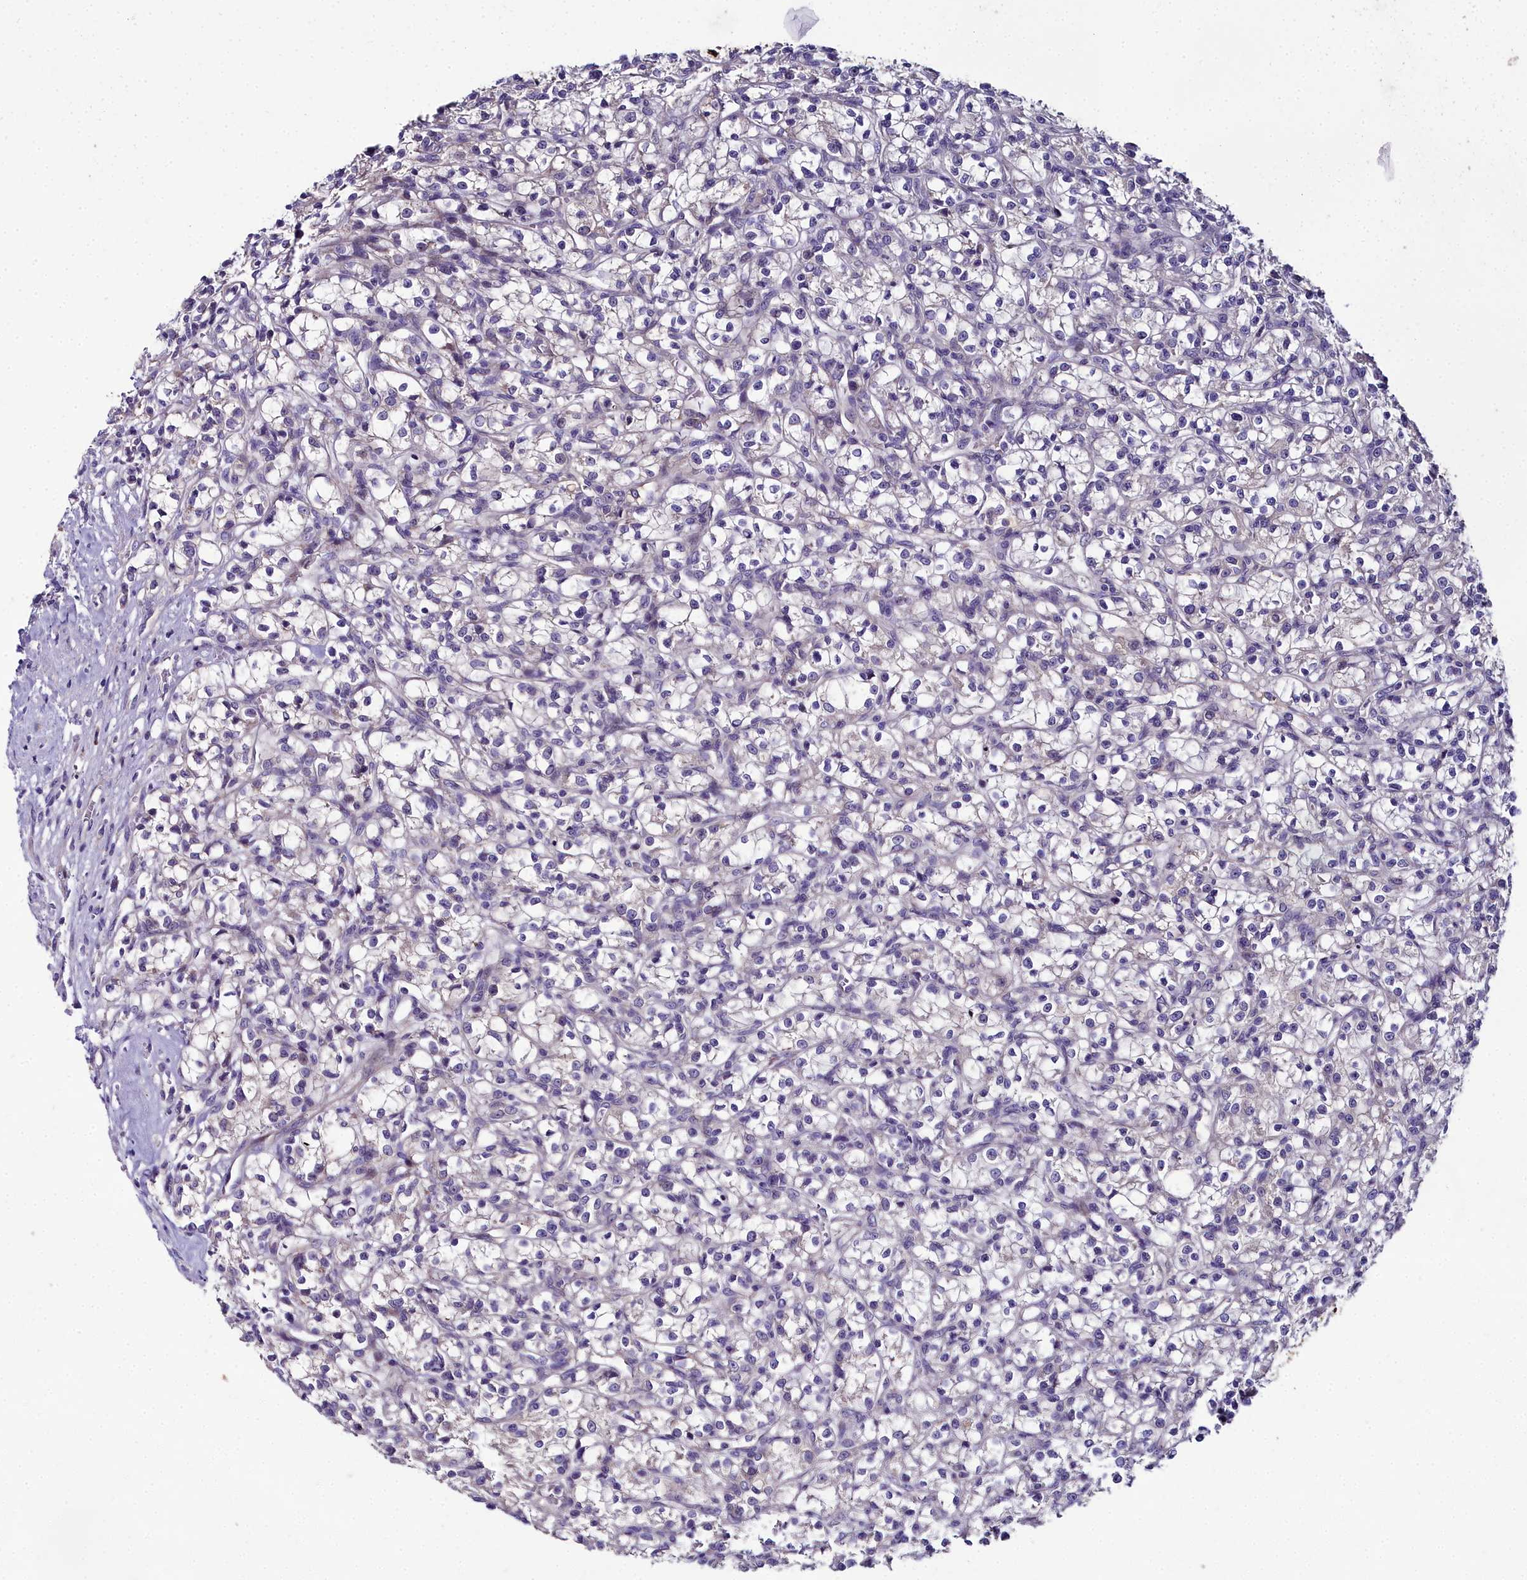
{"staining": {"intensity": "negative", "quantity": "none", "location": "none"}, "tissue": "renal cancer", "cell_type": "Tumor cells", "image_type": "cancer", "snomed": [{"axis": "morphology", "description": "Adenocarcinoma, NOS"}, {"axis": "topography", "description": "Kidney"}], "caption": "Tumor cells show no significant protein positivity in renal cancer (adenocarcinoma).", "gene": "NT5M", "patient": {"sex": "female", "age": 59}}